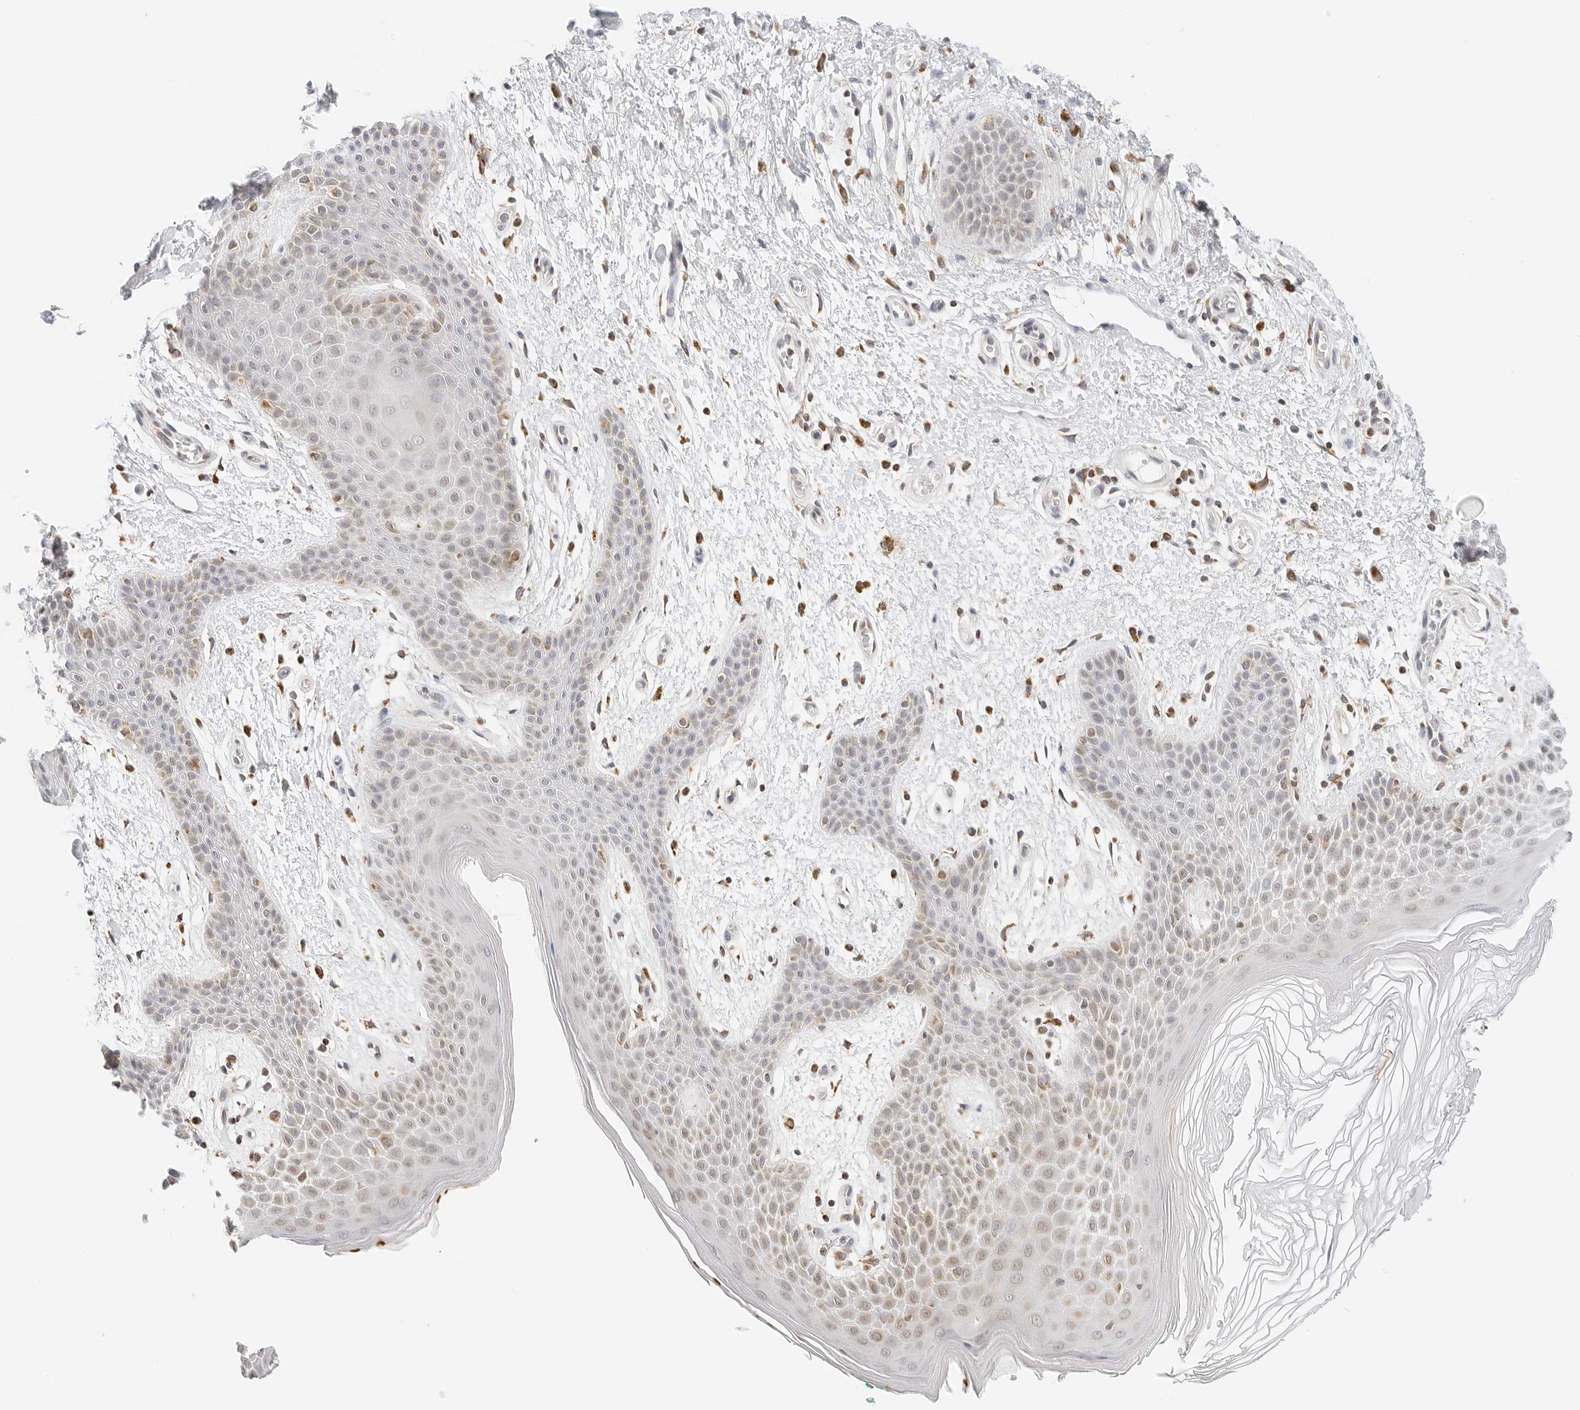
{"staining": {"intensity": "moderate", "quantity": "<25%", "location": "cytoplasmic/membranous"}, "tissue": "skin", "cell_type": "Epidermal cells", "image_type": "normal", "snomed": [{"axis": "morphology", "description": "Normal tissue, NOS"}, {"axis": "topography", "description": "Anal"}], "caption": "This micrograph reveals immunohistochemistry (IHC) staining of normal human skin, with low moderate cytoplasmic/membranous staining in about <25% of epidermal cells.", "gene": "ATL1", "patient": {"sex": "male", "age": 74}}